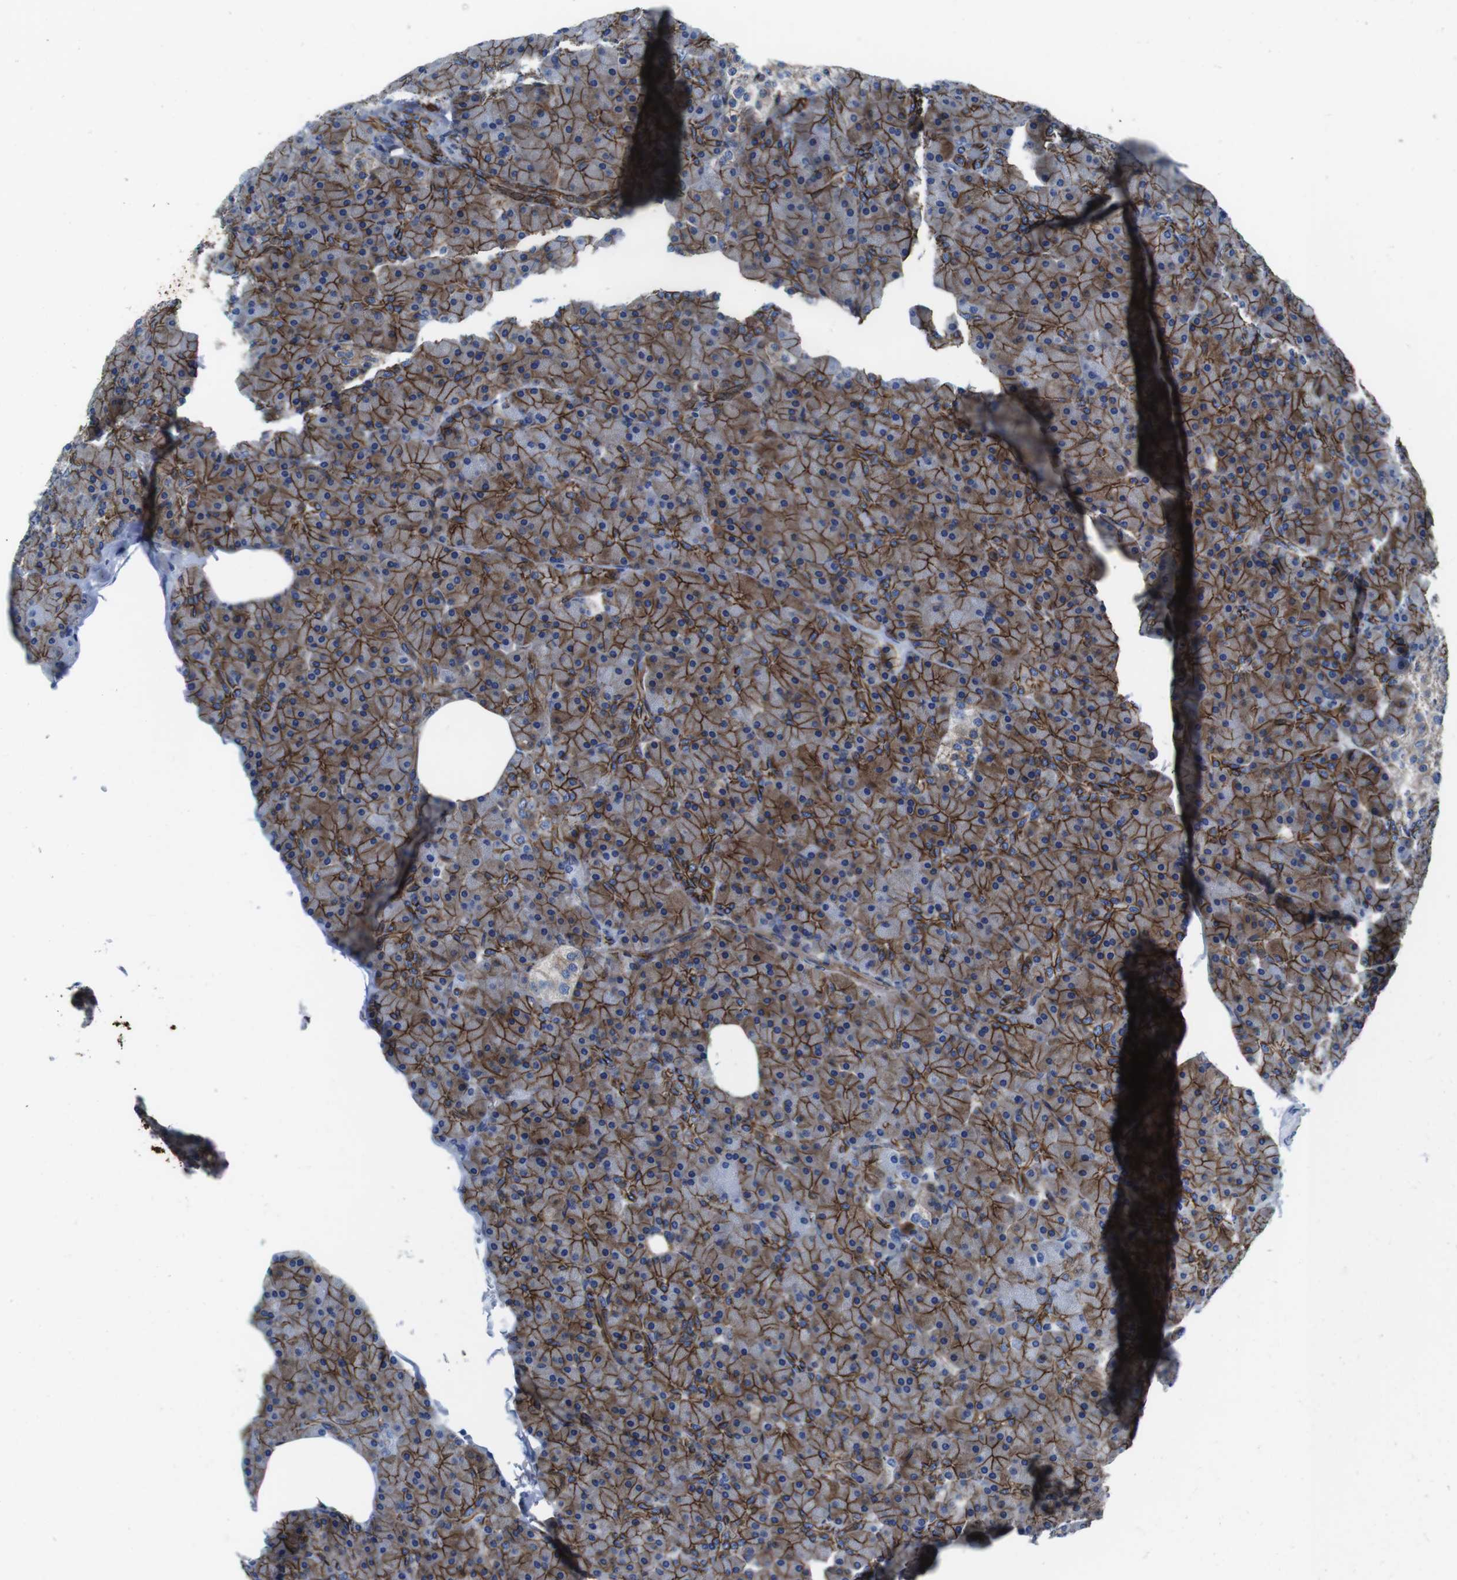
{"staining": {"intensity": "moderate", "quantity": ">75%", "location": "cytoplasmic/membranous"}, "tissue": "pancreas", "cell_type": "Exocrine glandular cells", "image_type": "normal", "snomed": [{"axis": "morphology", "description": "Normal tissue, NOS"}, {"axis": "topography", "description": "Pancreas"}], "caption": "Immunohistochemical staining of normal pancreas exhibits >75% levels of moderate cytoplasmic/membranous protein positivity in about >75% of exocrine glandular cells.", "gene": "NUMB", "patient": {"sex": "female", "age": 43}}